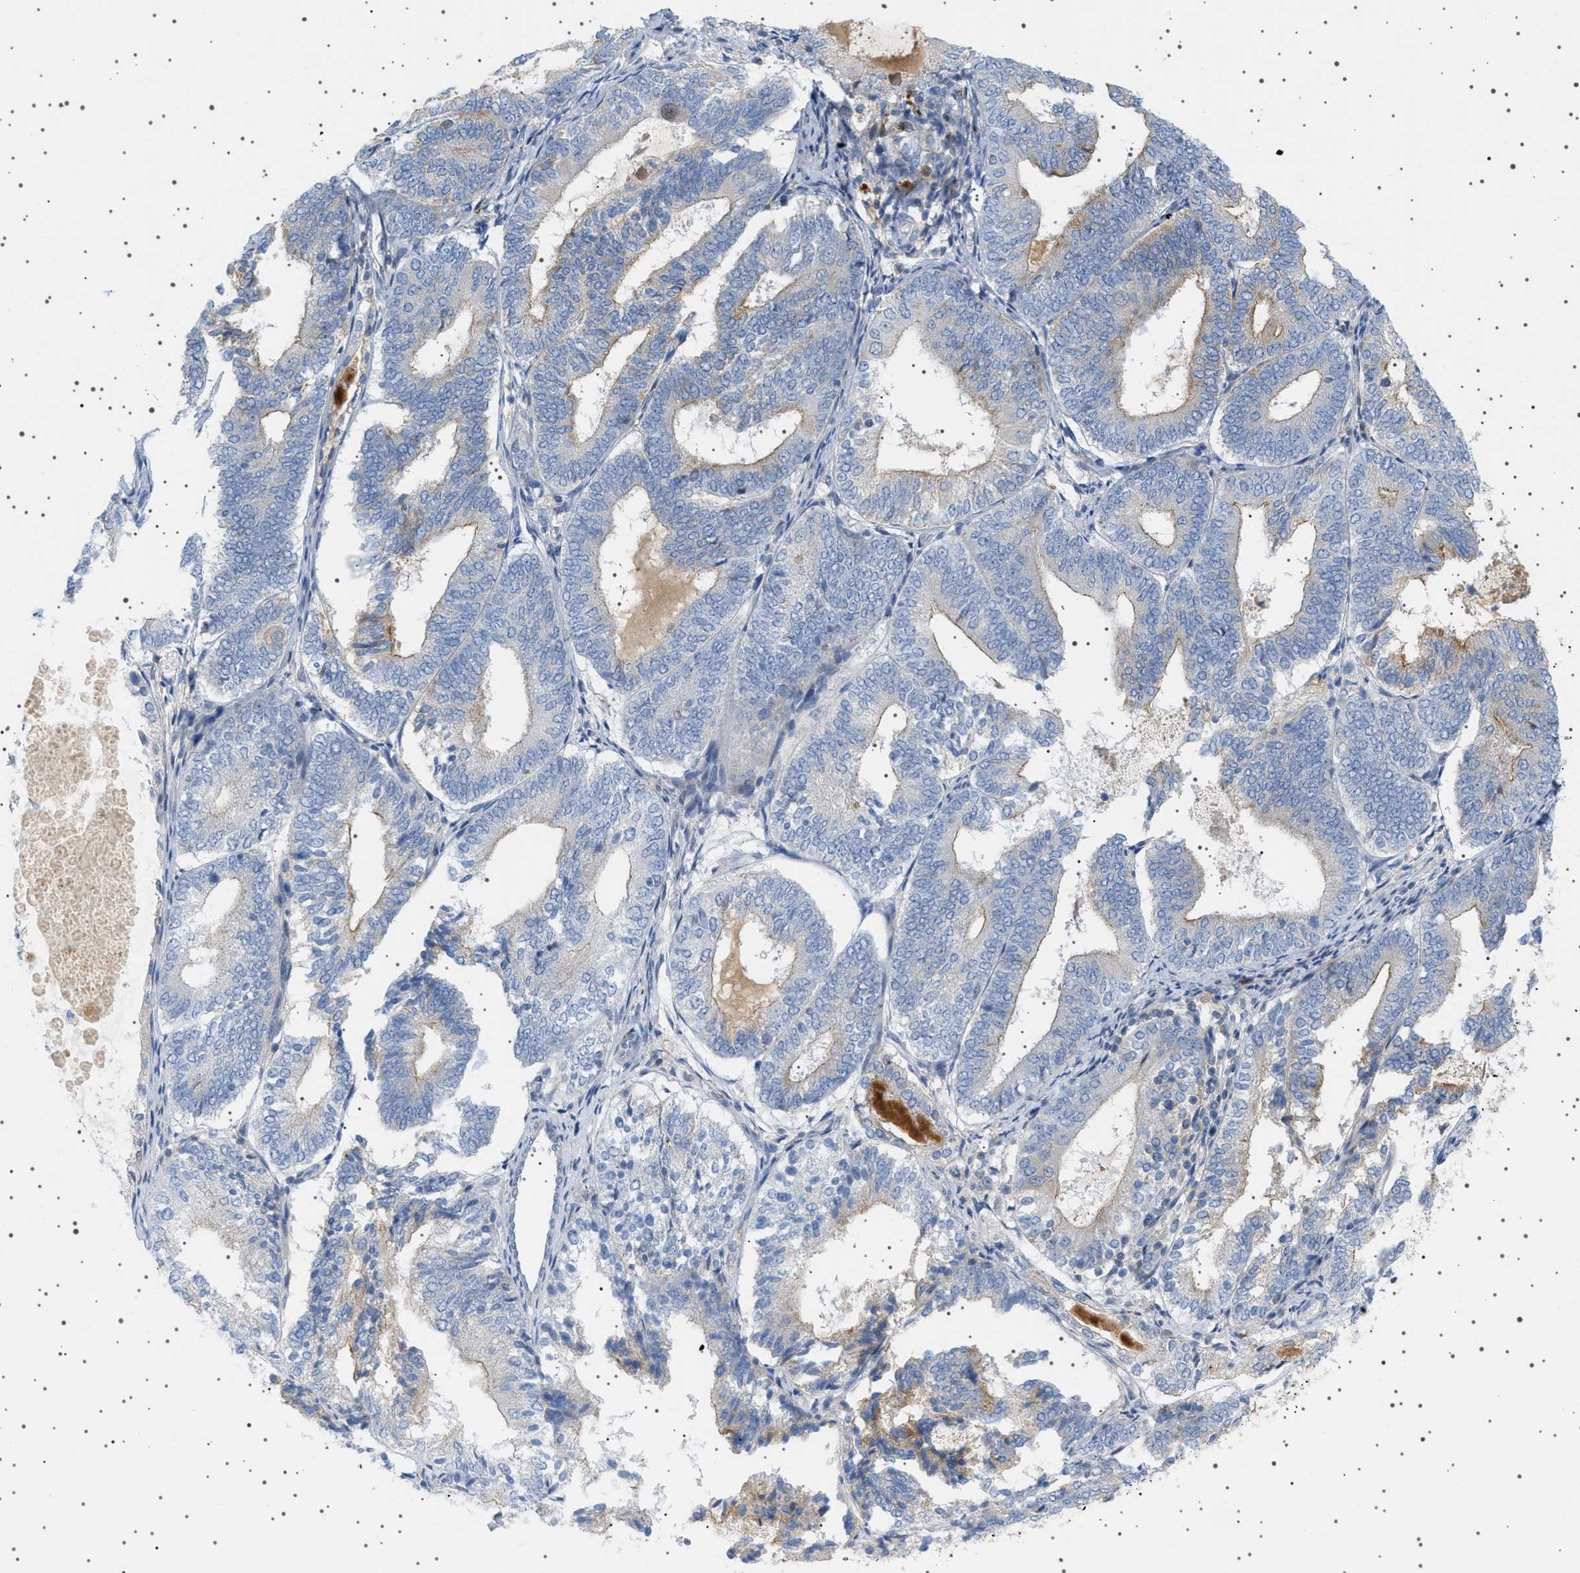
{"staining": {"intensity": "negative", "quantity": "none", "location": "none"}, "tissue": "endometrial cancer", "cell_type": "Tumor cells", "image_type": "cancer", "snomed": [{"axis": "morphology", "description": "Adenocarcinoma, NOS"}, {"axis": "topography", "description": "Endometrium"}], "caption": "Immunohistochemistry micrograph of human adenocarcinoma (endometrial) stained for a protein (brown), which exhibits no expression in tumor cells.", "gene": "ADCY10", "patient": {"sex": "female", "age": 81}}